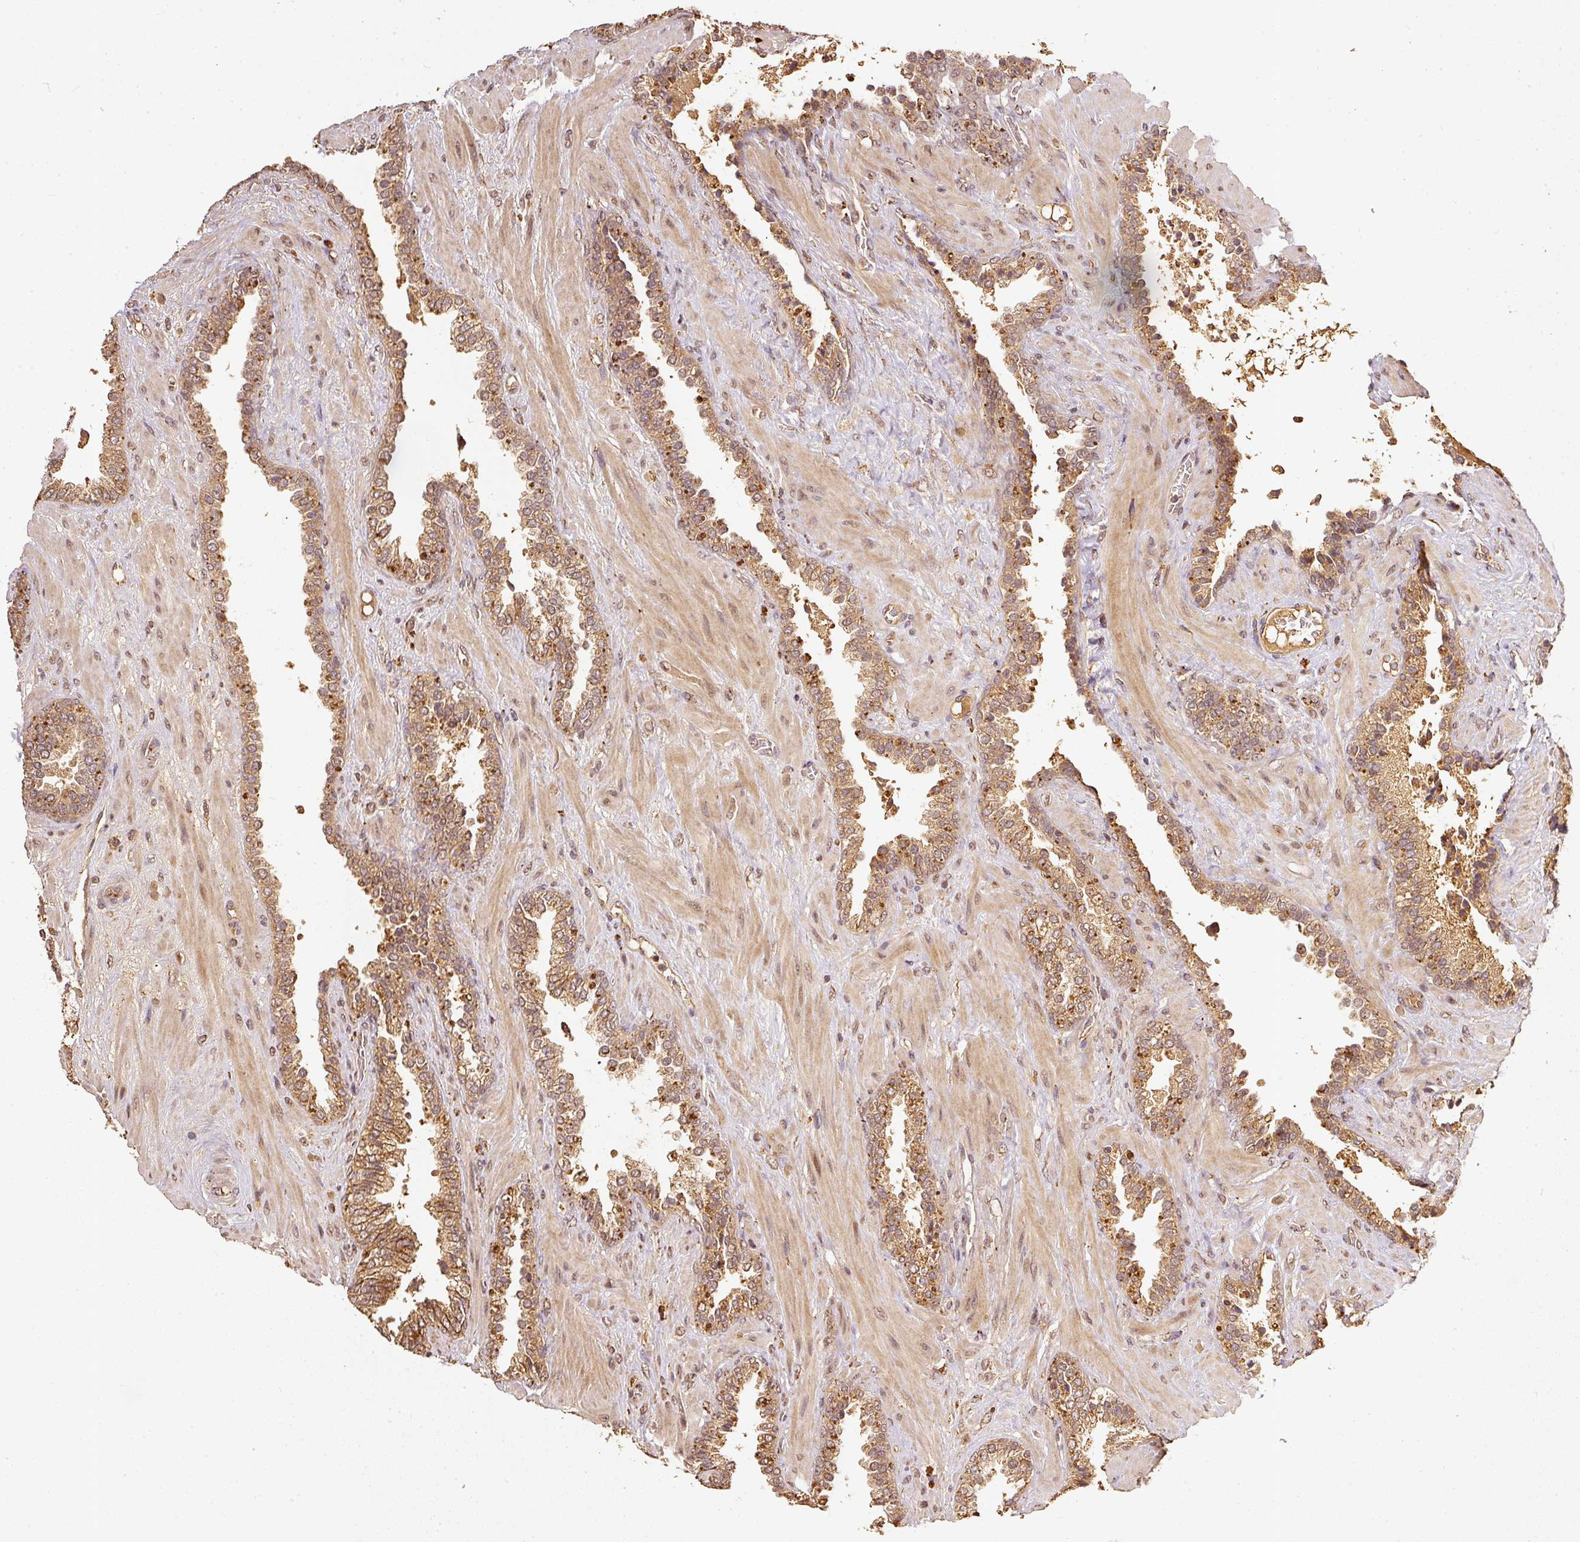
{"staining": {"intensity": "moderate", "quantity": ">75%", "location": "cytoplasmic/membranous"}, "tissue": "prostate cancer", "cell_type": "Tumor cells", "image_type": "cancer", "snomed": [{"axis": "morphology", "description": "Adenocarcinoma, High grade"}, {"axis": "topography", "description": "Prostate"}], "caption": "IHC staining of adenocarcinoma (high-grade) (prostate), which exhibits medium levels of moderate cytoplasmic/membranous positivity in about >75% of tumor cells indicating moderate cytoplasmic/membranous protein staining. The staining was performed using DAB (3,3'-diaminobenzidine) (brown) for protein detection and nuclei were counterstained in hematoxylin (blue).", "gene": "FUT8", "patient": {"sex": "male", "age": 71}}